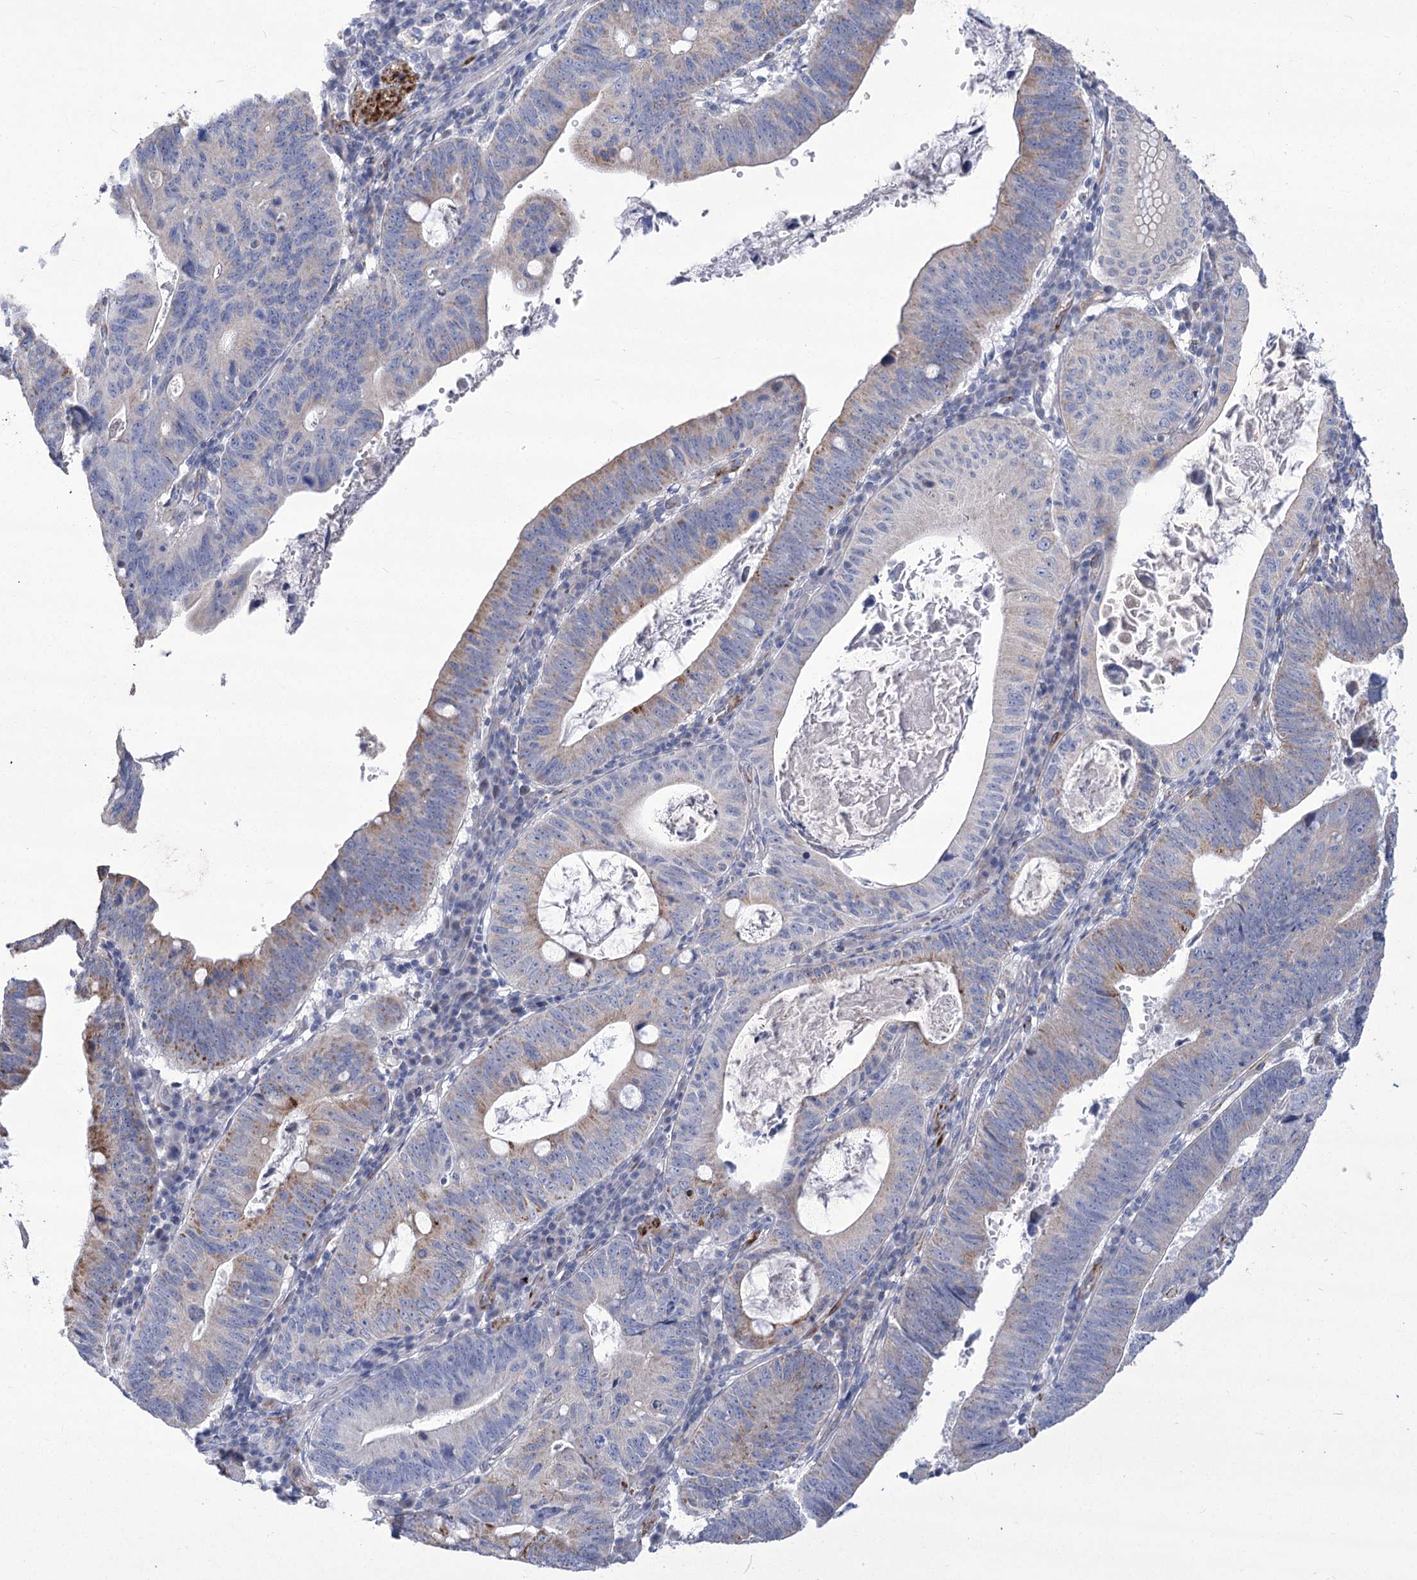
{"staining": {"intensity": "weak", "quantity": "<25%", "location": "cytoplasmic/membranous"}, "tissue": "stomach cancer", "cell_type": "Tumor cells", "image_type": "cancer", "snomed": [{"axis": "morphology", "description": "Adenocarcinoma, NOS"}, {"axis": "topography", "description": "Stomach"}], "caption": "This histopathology image is of stomach cancer stained with immunohistochemistry (IHC) to label a protein in brown with the nuclei are counter-stained blue. There is no staining in tumor cells. The staining was performed using DAB (3,3'-diaminobenzidine) to visualize the protein expression in brown, while the nuclei were stained in blue with hematoxylin (Magnification: 20x).", "gene": "ANGPTL3", "patient": {"sex": "male", "age": 59}}